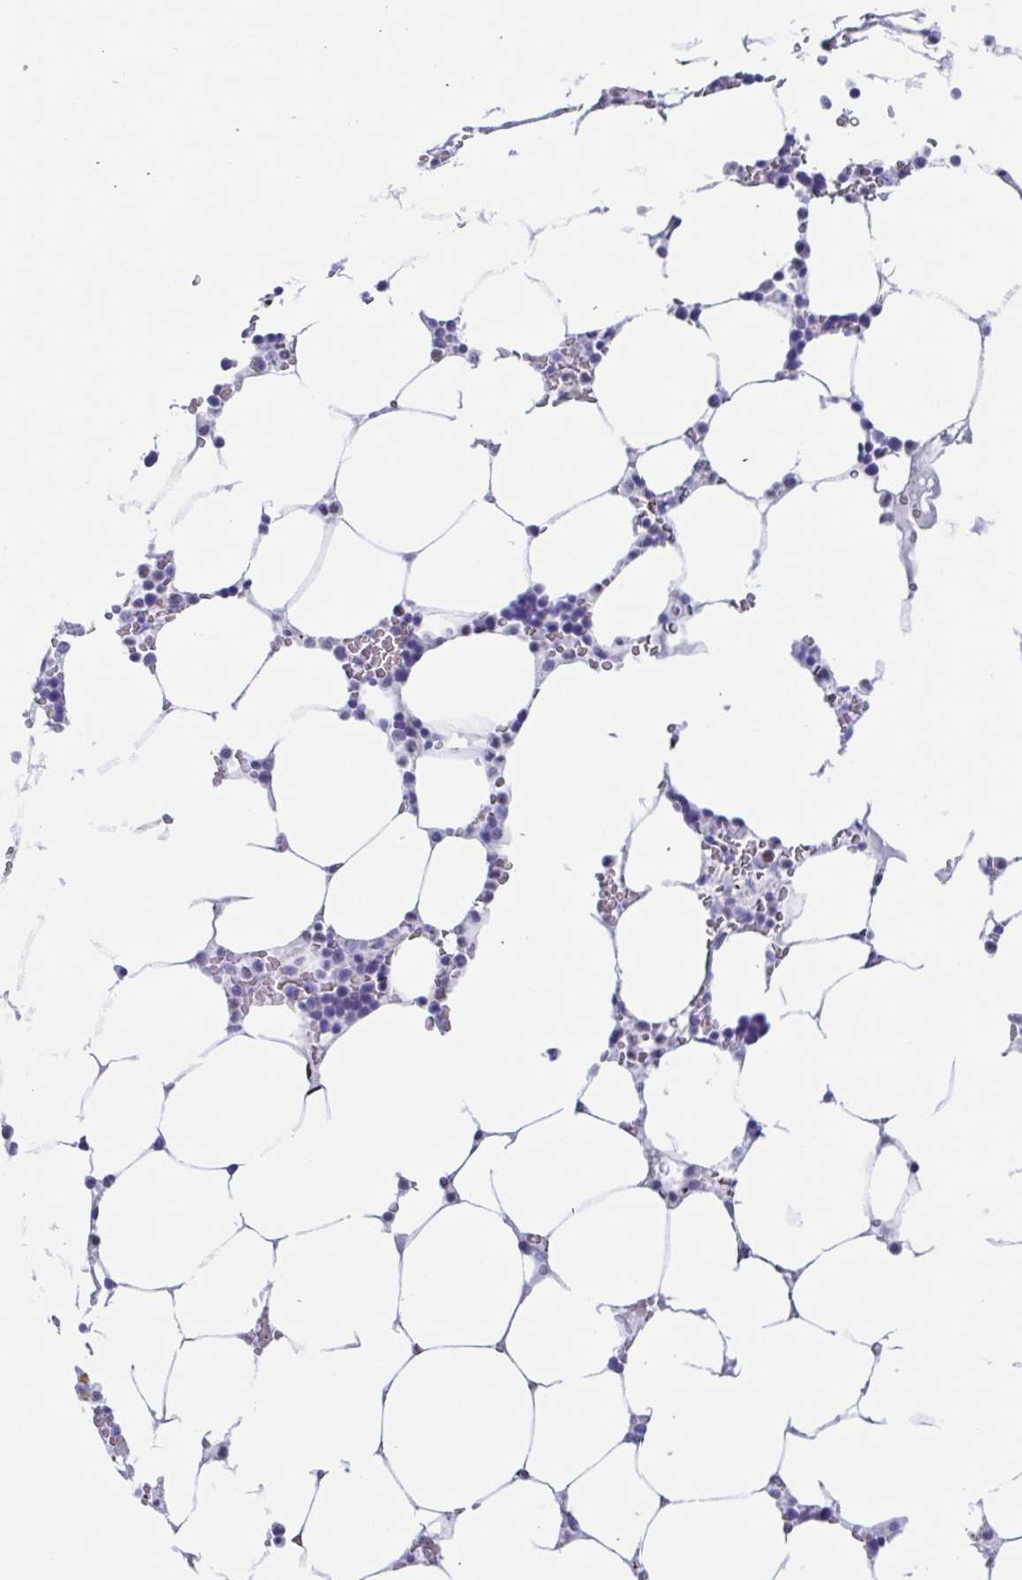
{"staining": {"intensity": "negative", "quantity": "none", "location": "none"}, "tissue": "bone marrow", "cell_type": "Hematopoietic cells", "image_type": "normal", "snomed": [{"axis": "morphology", "description": "Normal tissue, NOS"}, {"axis": "topography", "description": "Bone marrow"}], "caption": "Histopathology image shows no protein positivity in hematopoietic cells of benign bone marrow.", "gene": "PBOV1", "patient": {"sex": "male", "age": 64}}